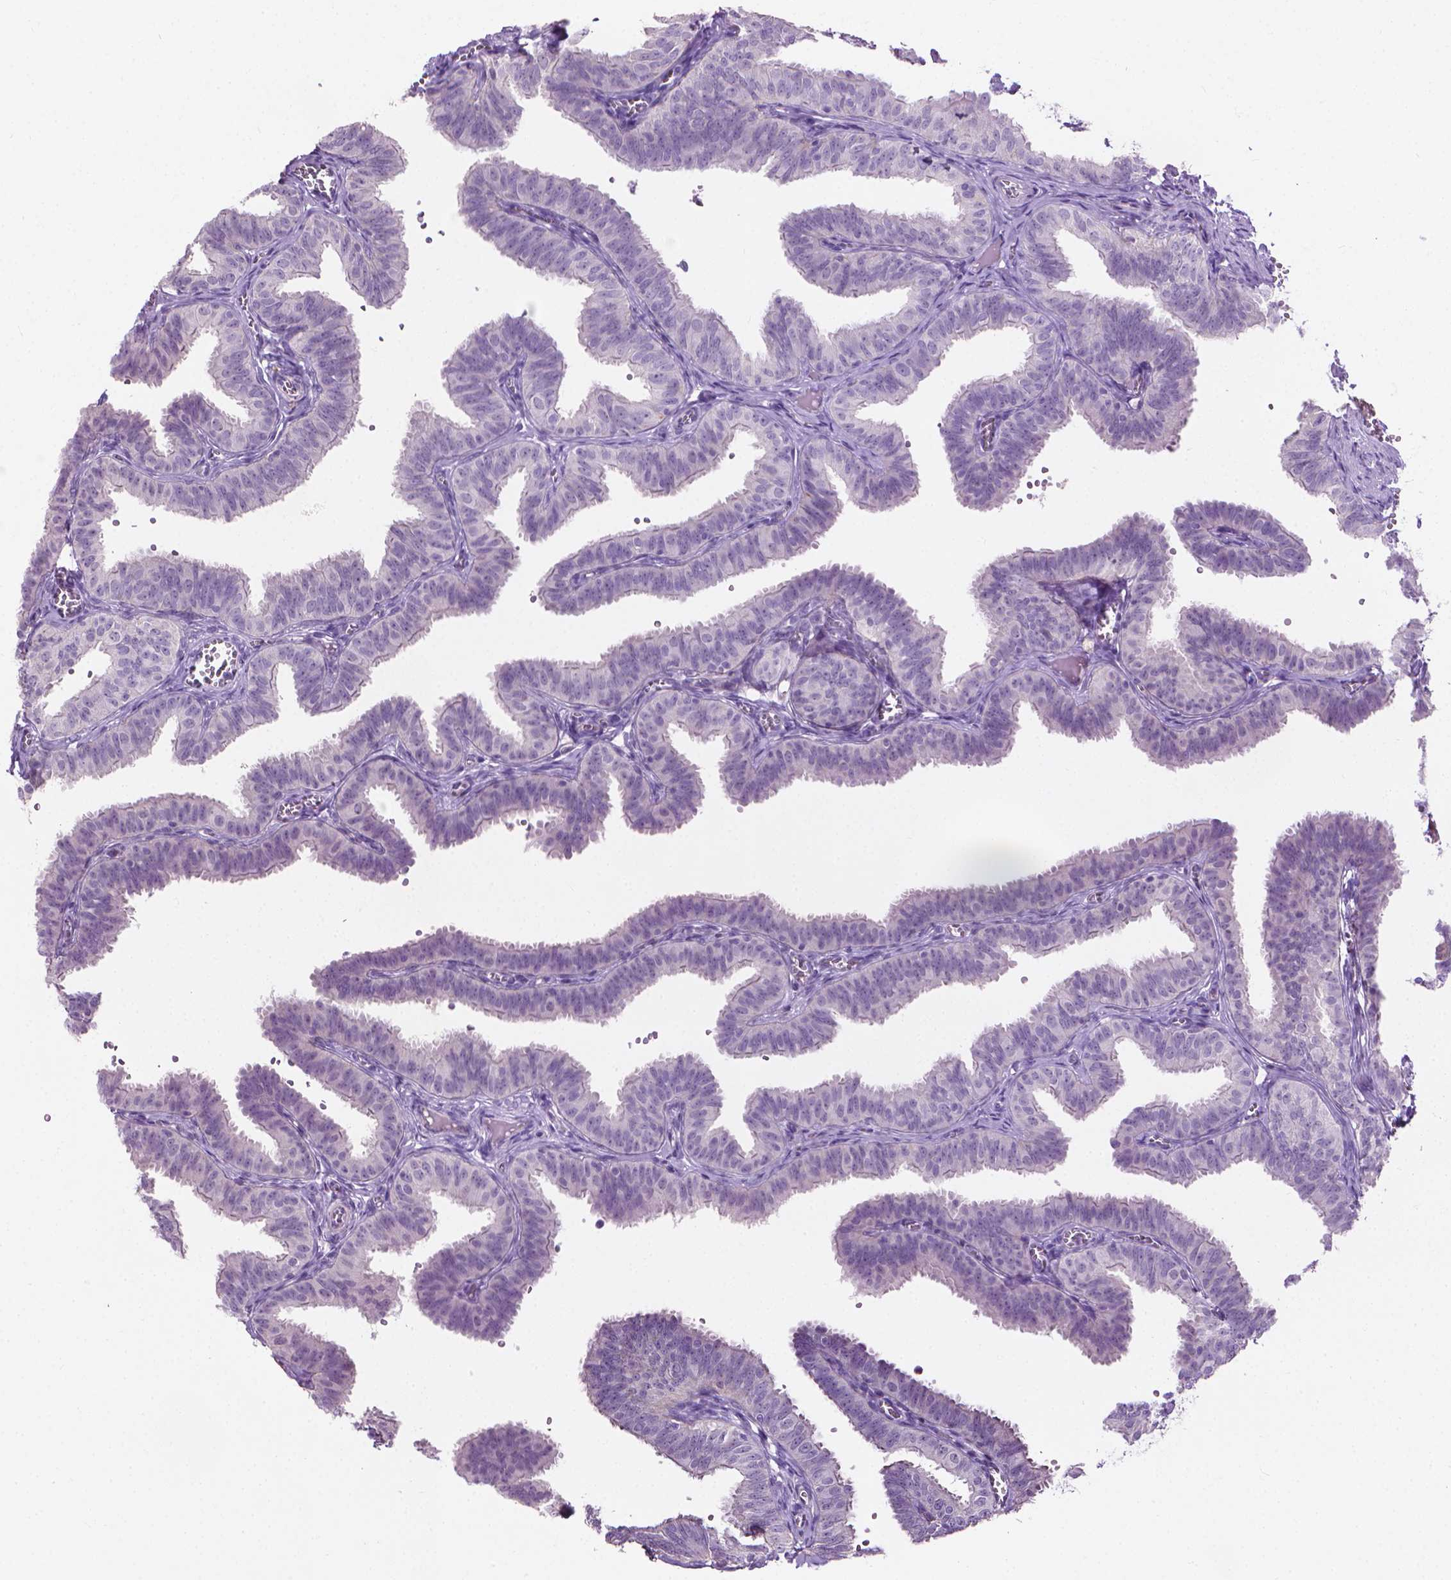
{"staining": {"intensity": "negative", "quantity": "none", "location": "none"}, "tissue": "fallopian tube", "cell_type": "Glandular cells", "image_type": "normal", "snomed": [{"axis": "morphology", "description": "Normal tissue, NOS"}, {"axis": "topography", "description": "Fallopian tube"}], "caption": "Human fallopian tube stained for a protein using immunohistochemistry (IHC) demonstrates no positivity in glandular cells.", "gene": "KRT73", "patient": {"sex": "female", "age": 25}}